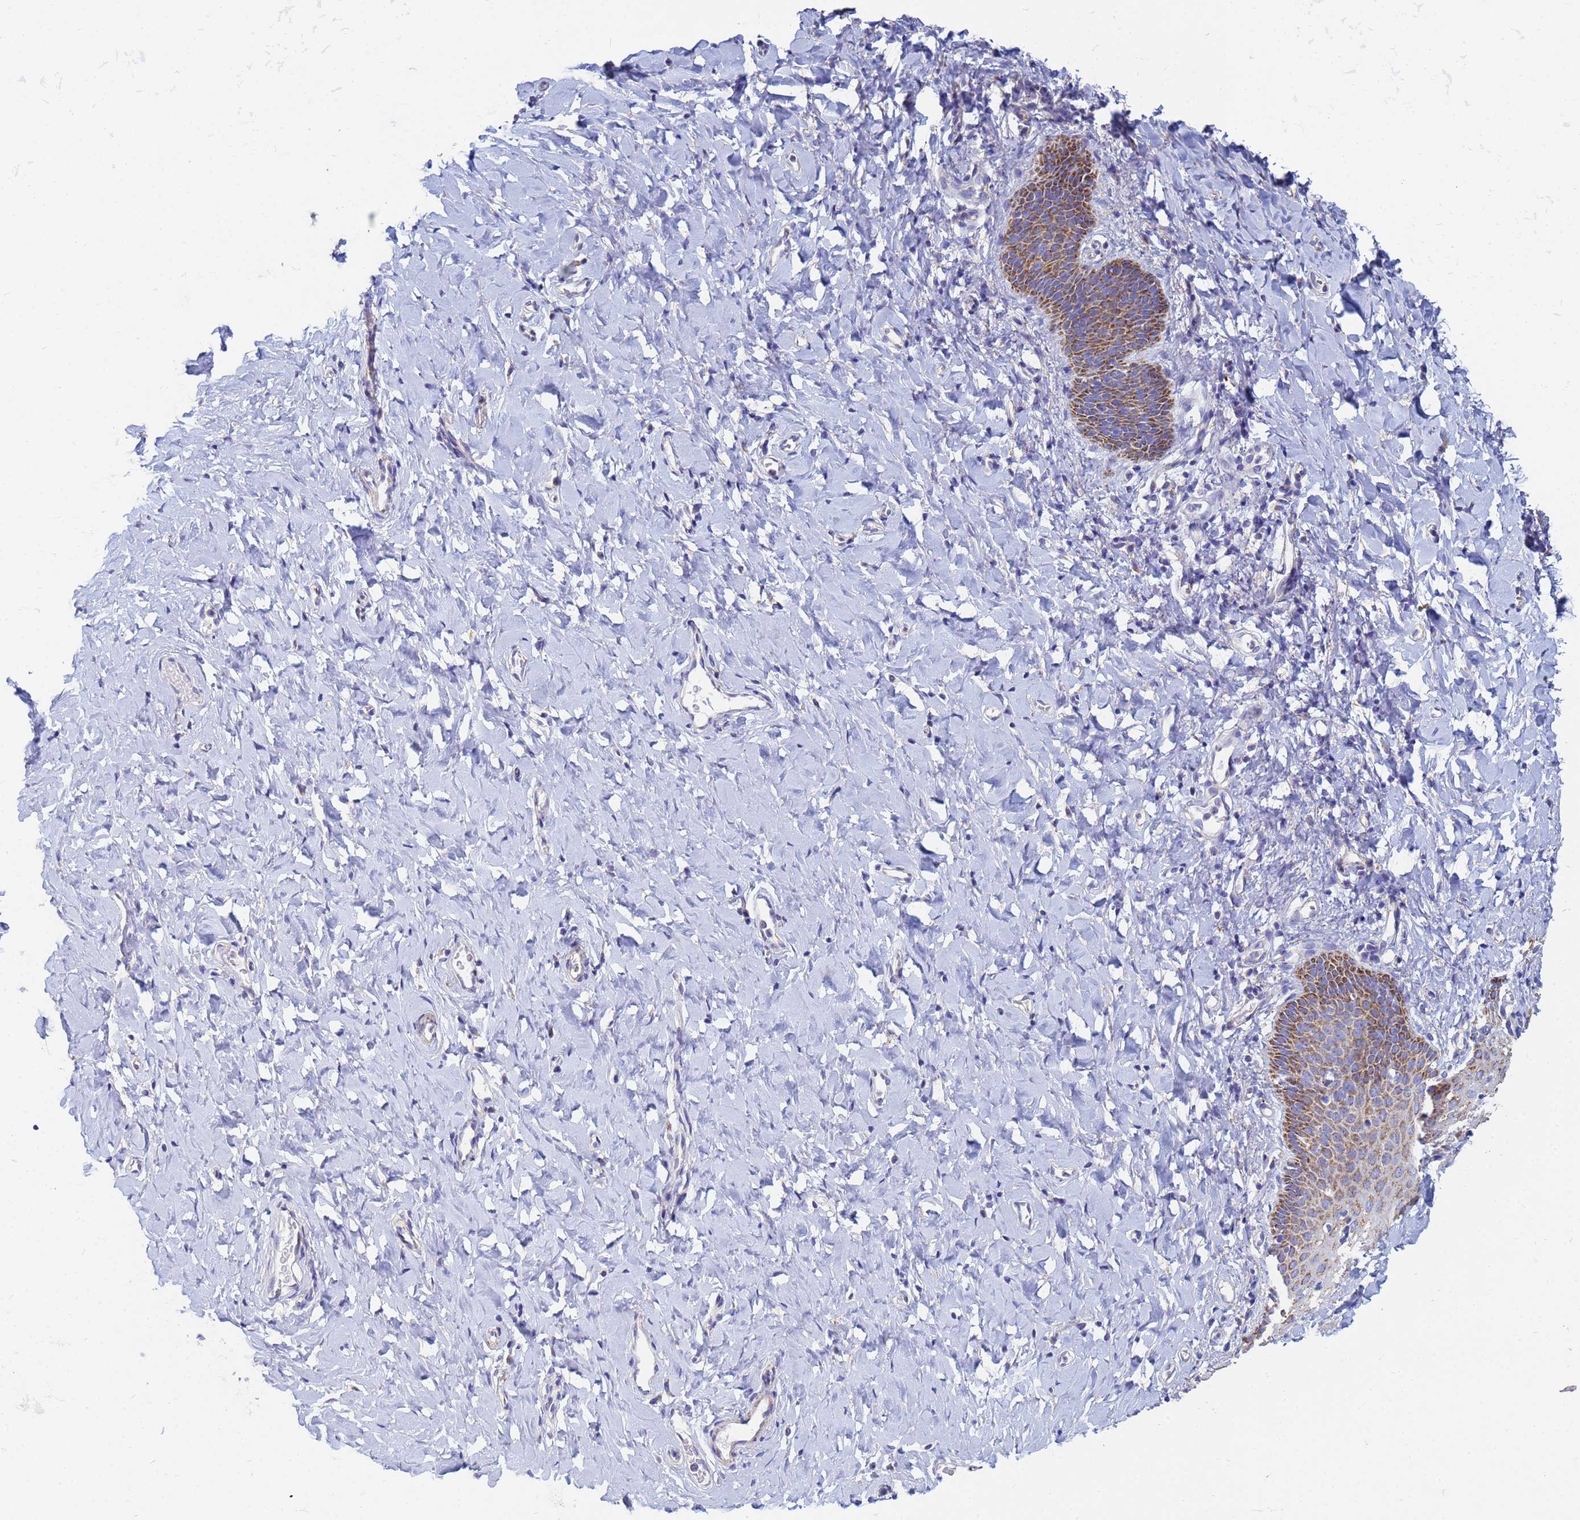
{"staining": {"intensity": "moderate", "quantity": "25%-75%", "location": "cytoplasmic/membranous"}, "tissue": "vagina", "cell_type": "Squamous epithelial cells", "image_type": "normal", "snomed": [{"axis": "morphology", "description": "Normal tissue, NOS"}, {"axis": "topography", "description": "Vagina"}], "caption": "Immunohistochemistry (IHC) of benign human vagina reveals medium levels of moderate cytoplasmic/membranous expression in about 25%-75% of squamous epithelial cells.", "gene": "UQCRHL", "patient": {"sex": "female", "age": 60}}